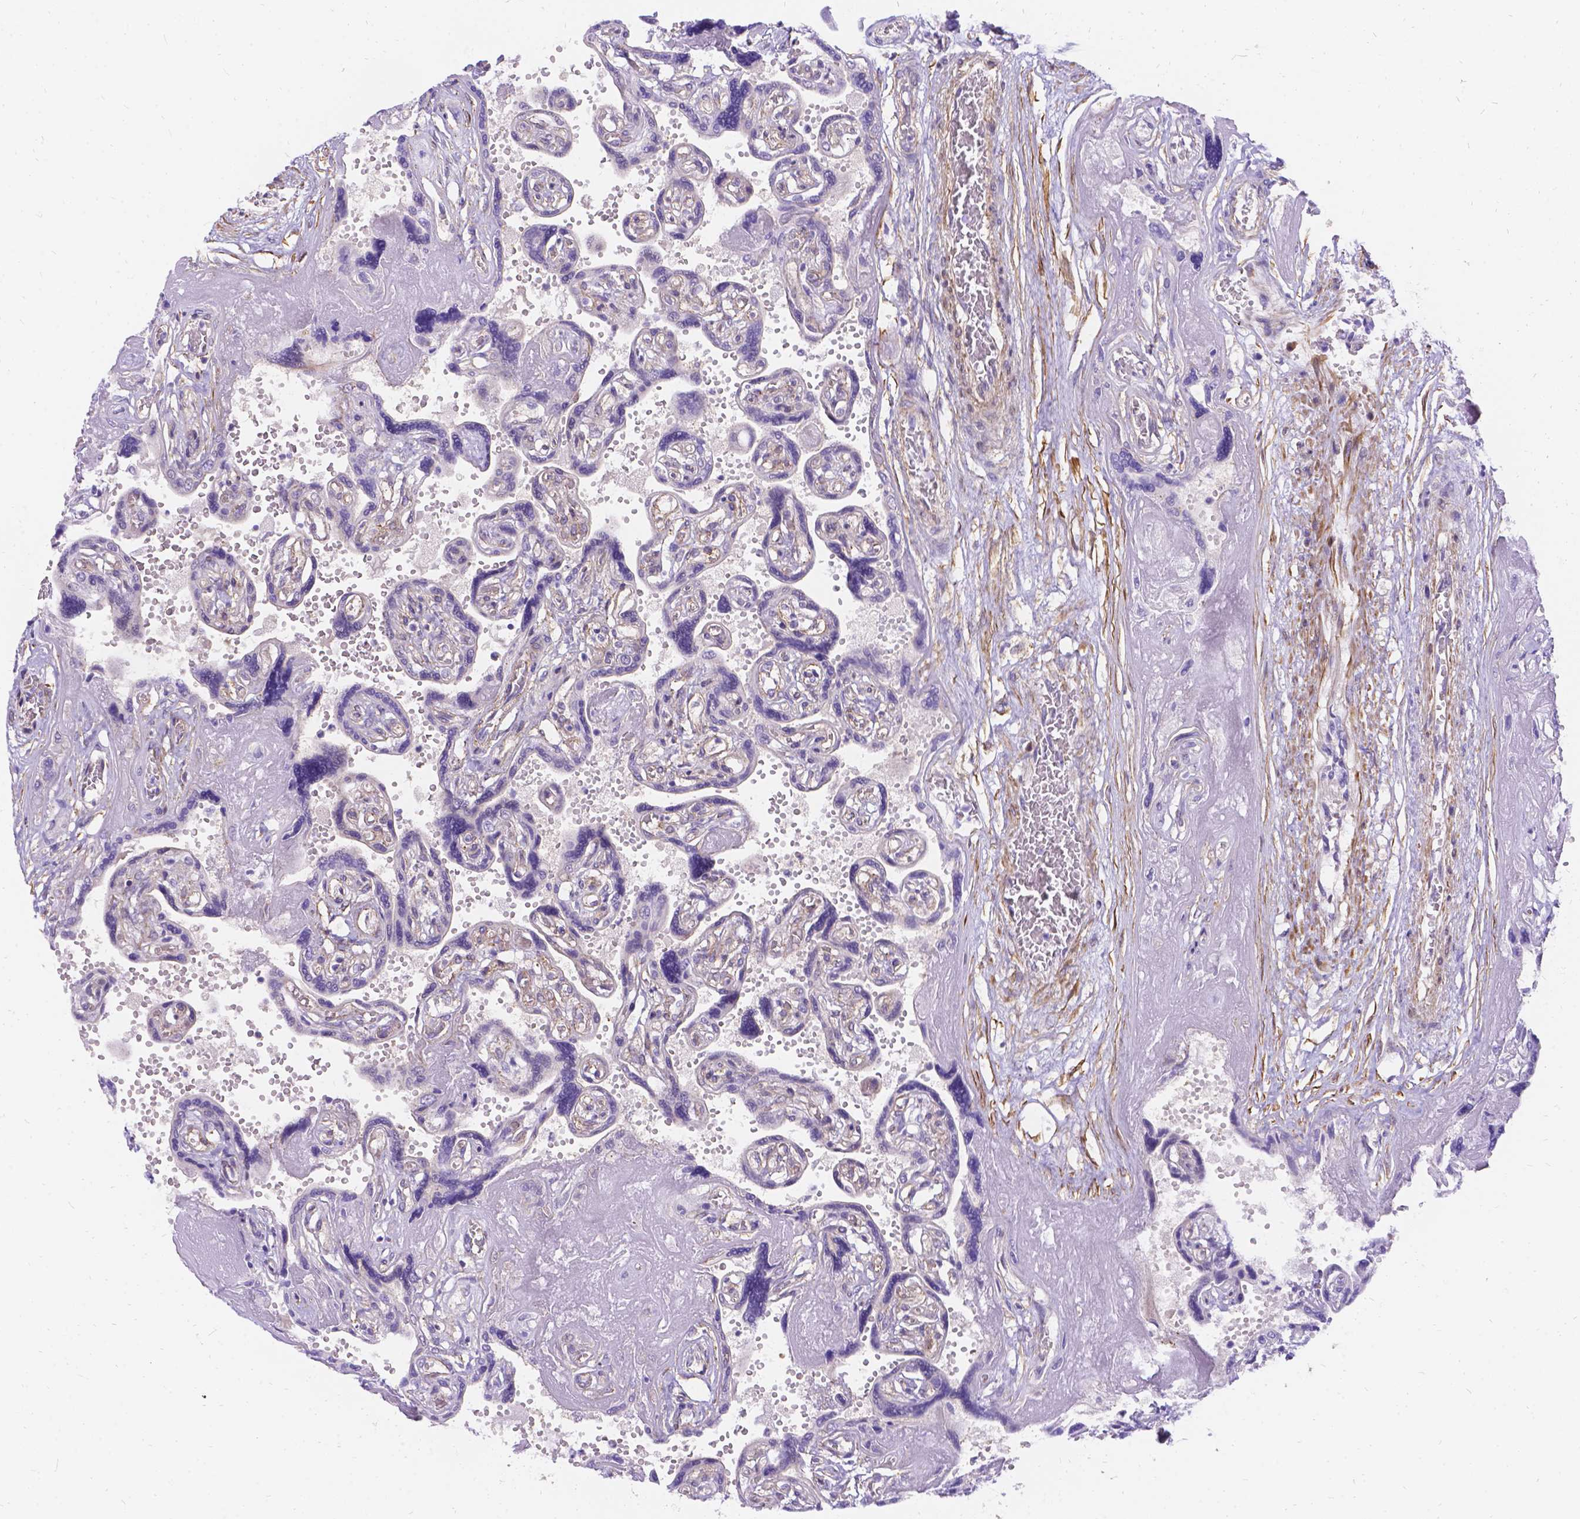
{"staining": {"intensity": "negative", "quantity": "none", "location": "none"}, "tissue": "placenta", "cell_type": "Decidual cells", "image_type": "normal", "snomed": [{"axis": "morphology", "description": "Normal tissue, NOS"}, {"axis": "topography", "description": "Placenta"}], "caption": "Immunohistochemistry (IHC) histopathology image of benign placenta: placenta stained with DAB demonstrates no significant protein positivity in decidual cells.", "gene": "PALS1", "patient": {"sex": "female", "age": 32}}